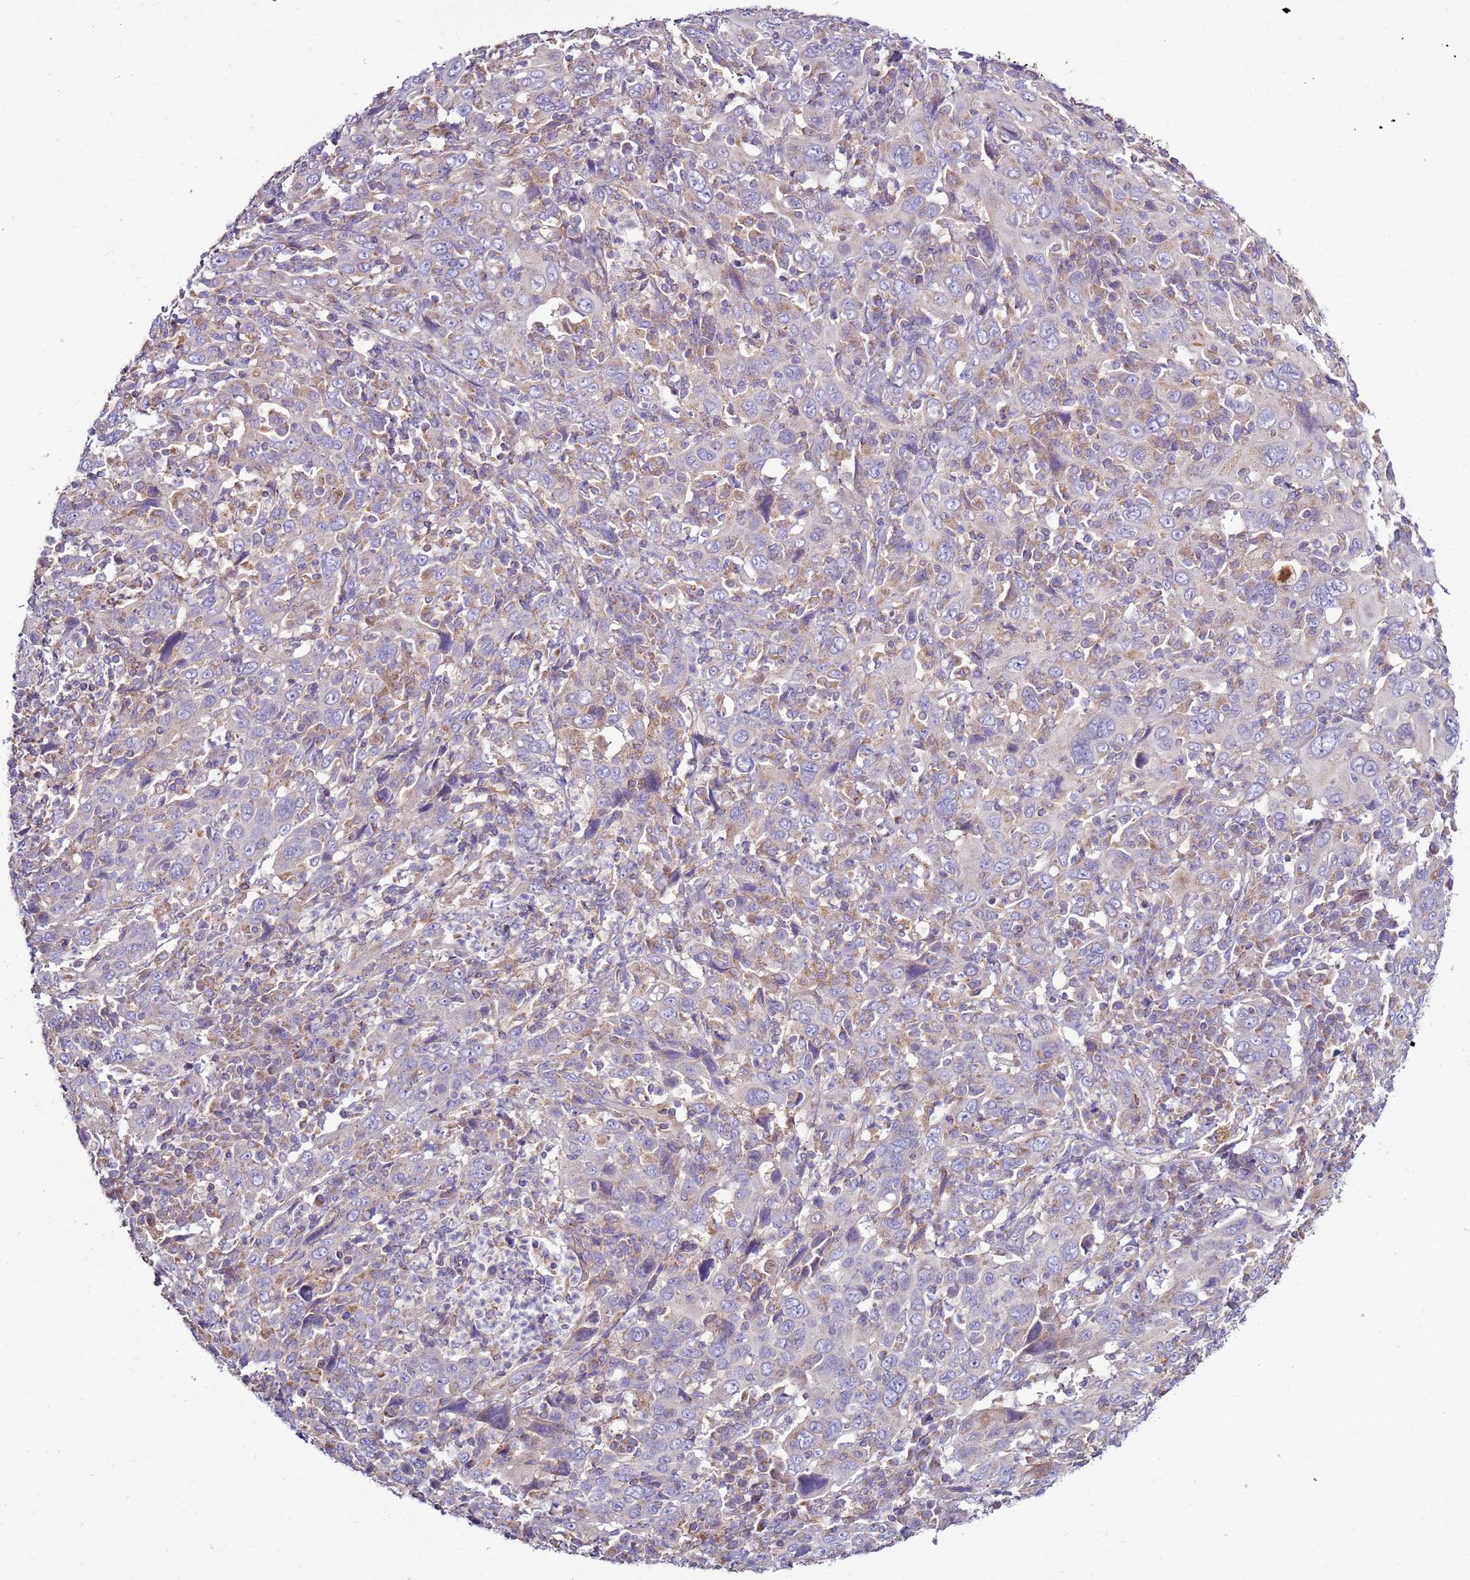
{"staining": {"intensity": "negative", "quantity": "none", "location": "none"}, "tissue": "cervical cancer", "cell_type": "Tumor cells", "image_type": "cancer", "snomed": [{"axis": "morphology", "description": "Squamous cell carcinoma, NOS"}, {"axis": "topography", "description": "Cervix"}], "caption": "Tumor cells are negative for protein expression in human squamous cell carcinoma (cervical).", "gene": "TRAPPC4", "patient": {"sex": "female", "age": 46}}